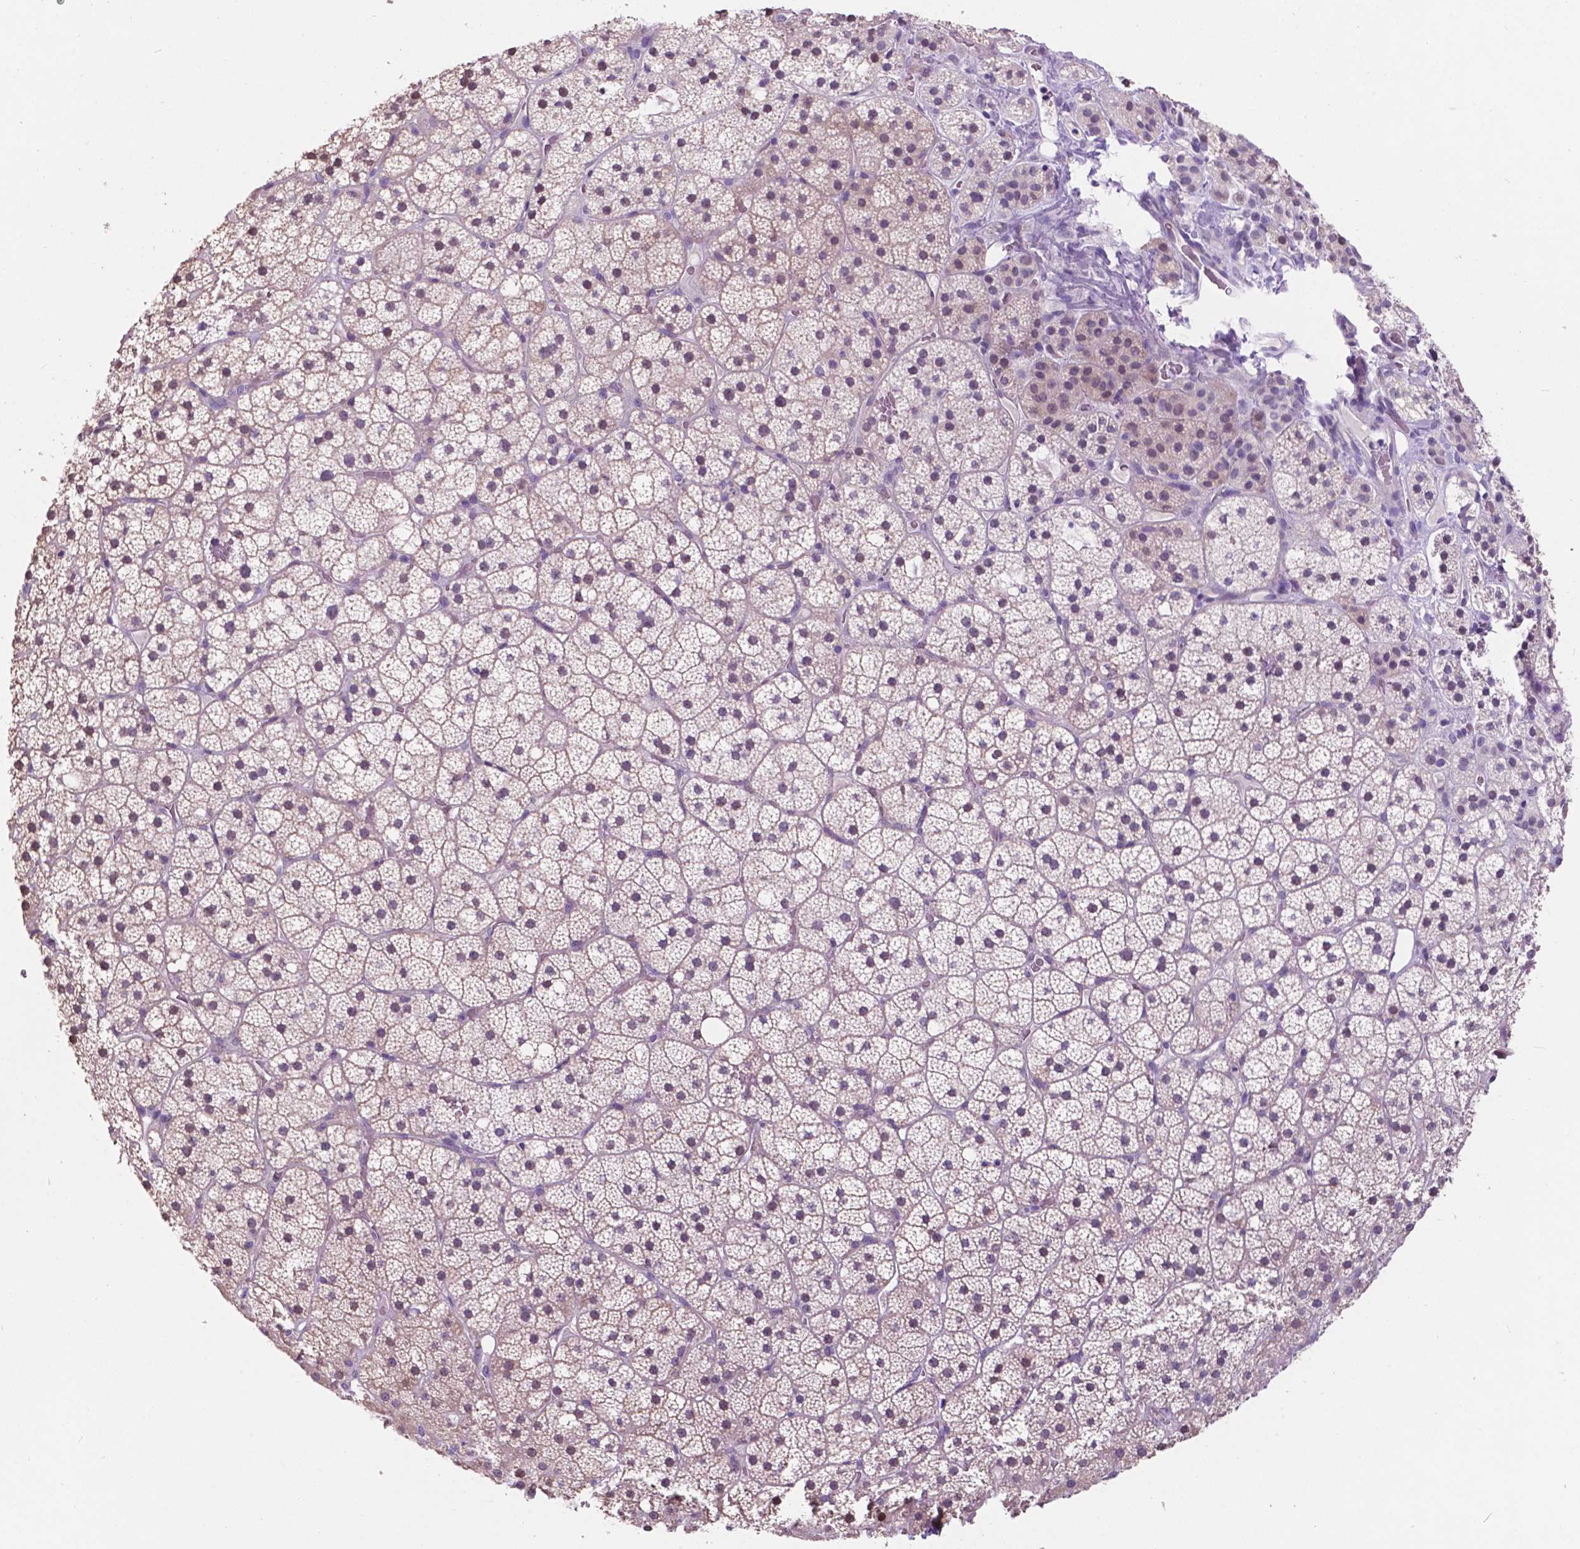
{"staining": {"intensity": "weak", "quantity": "<25%", "location": "nuclear"}, "tissue": "adrenal gland", "cell_type": "Glandular cells", "image_type": "normal", "snomed": [{"axis": "morphology", "description": "Normal tissue, NOS"}, {"axis": "topography", "description": "Adrenal gland"}], "caption": "An image of adrenal gland stained for a protein displays no brown staining in glandular cells. (Brightfield microscopy of DAB IHC at high magnification).", "gene": "PLSCR1", "patient": {"sex": "male", "age": 53}}